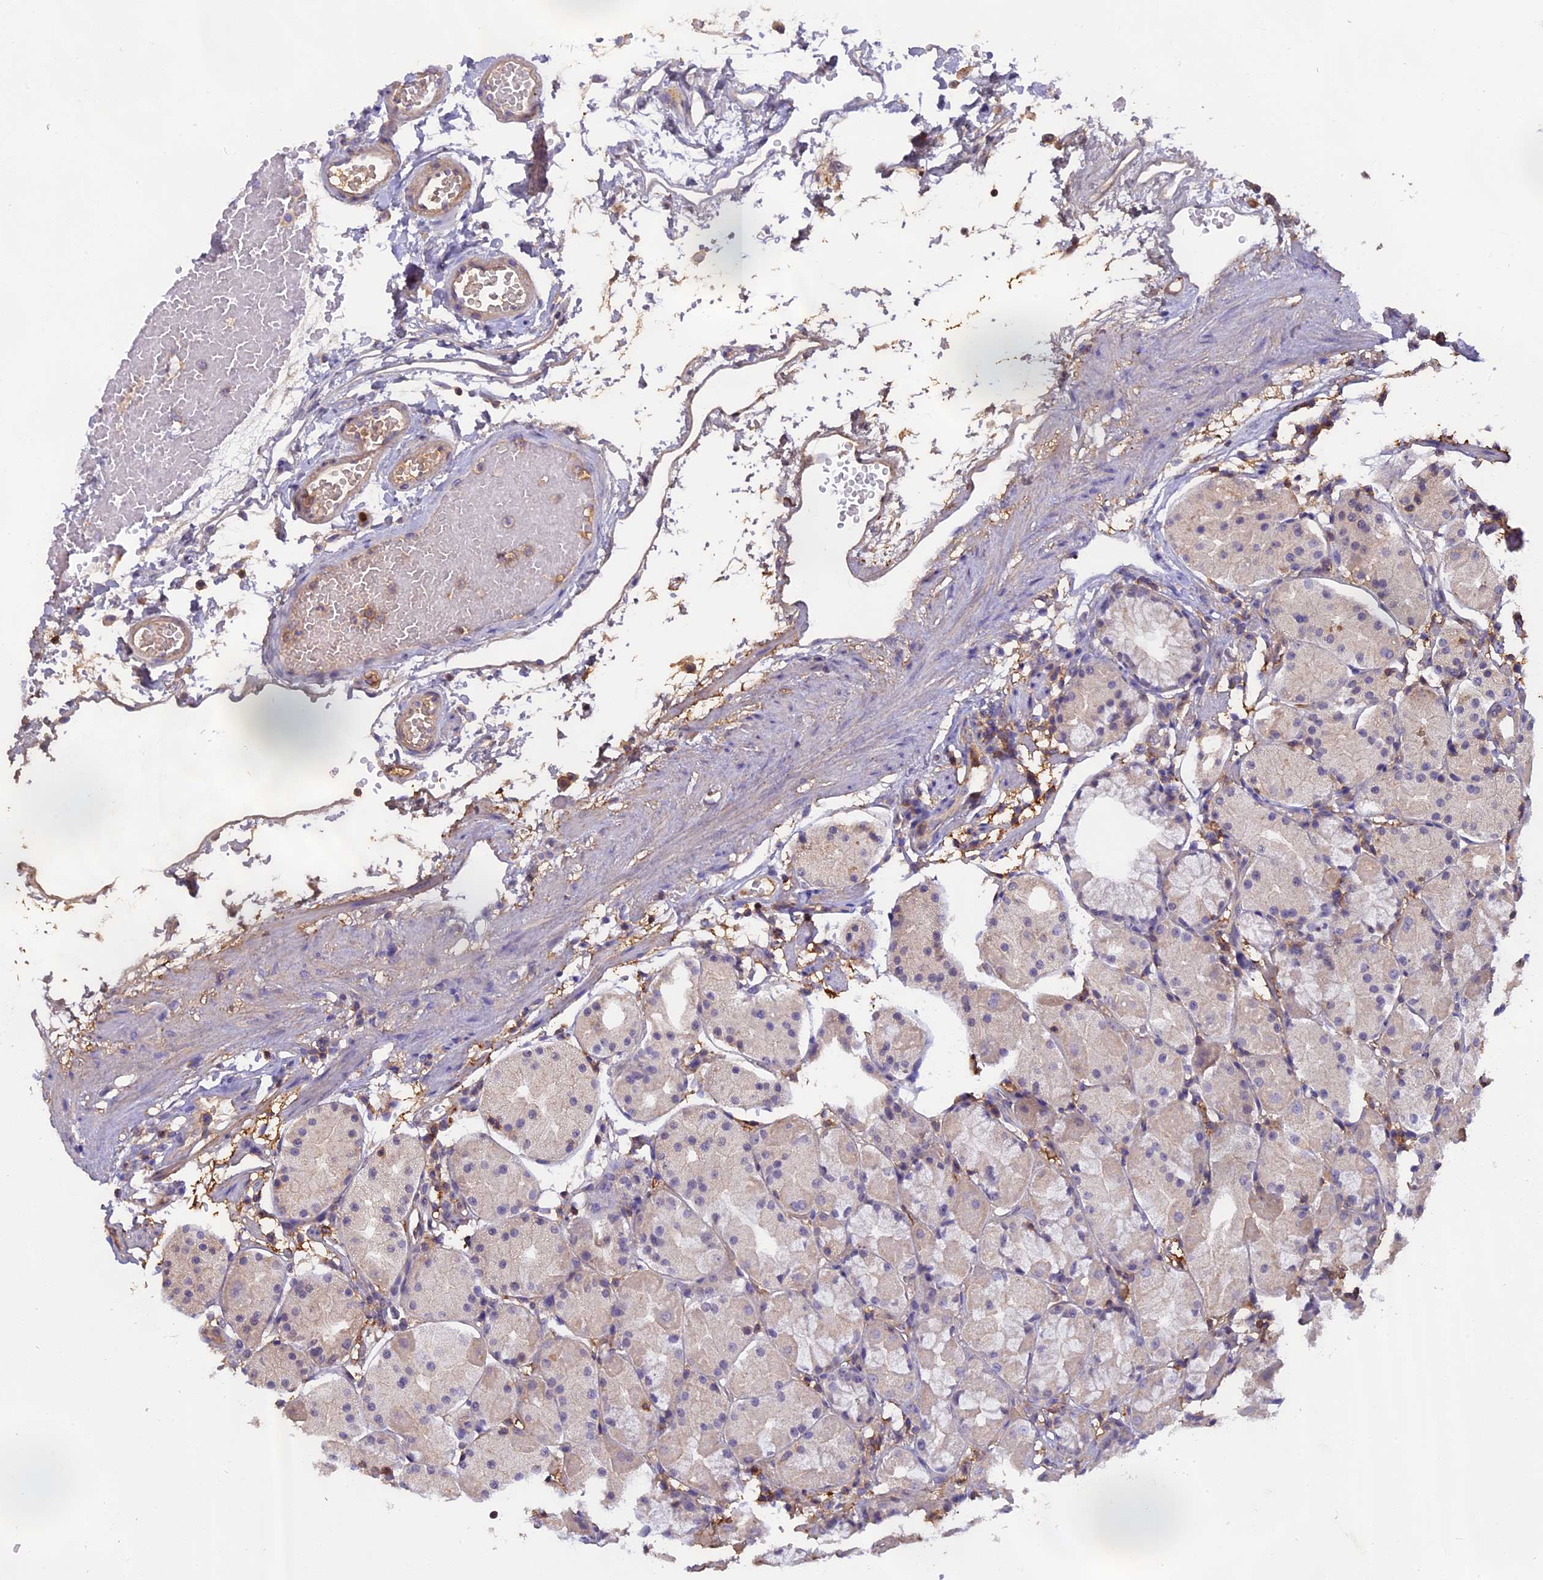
{"staining": {"intensity": "negative", "quantity": "none", "location": "none"}, "tissue": "stomach", "cell_type": "Glandular cells", "image_type": "normal", "snomed": [{"axis": "morphology", "description": "Normal tissue, NOS"}, {"axis": "topography", "description": "Stomach"}, {"axis": "topography", "description": "Stomach, lower"}], "caption": "DAB (3,3'-diaminobenzidine) immunohistochemical staining of normal stomach displays no significant staining in glandular cells.", "gene": "CFAP119", "patient": {"sex": "female", "age": 75}}